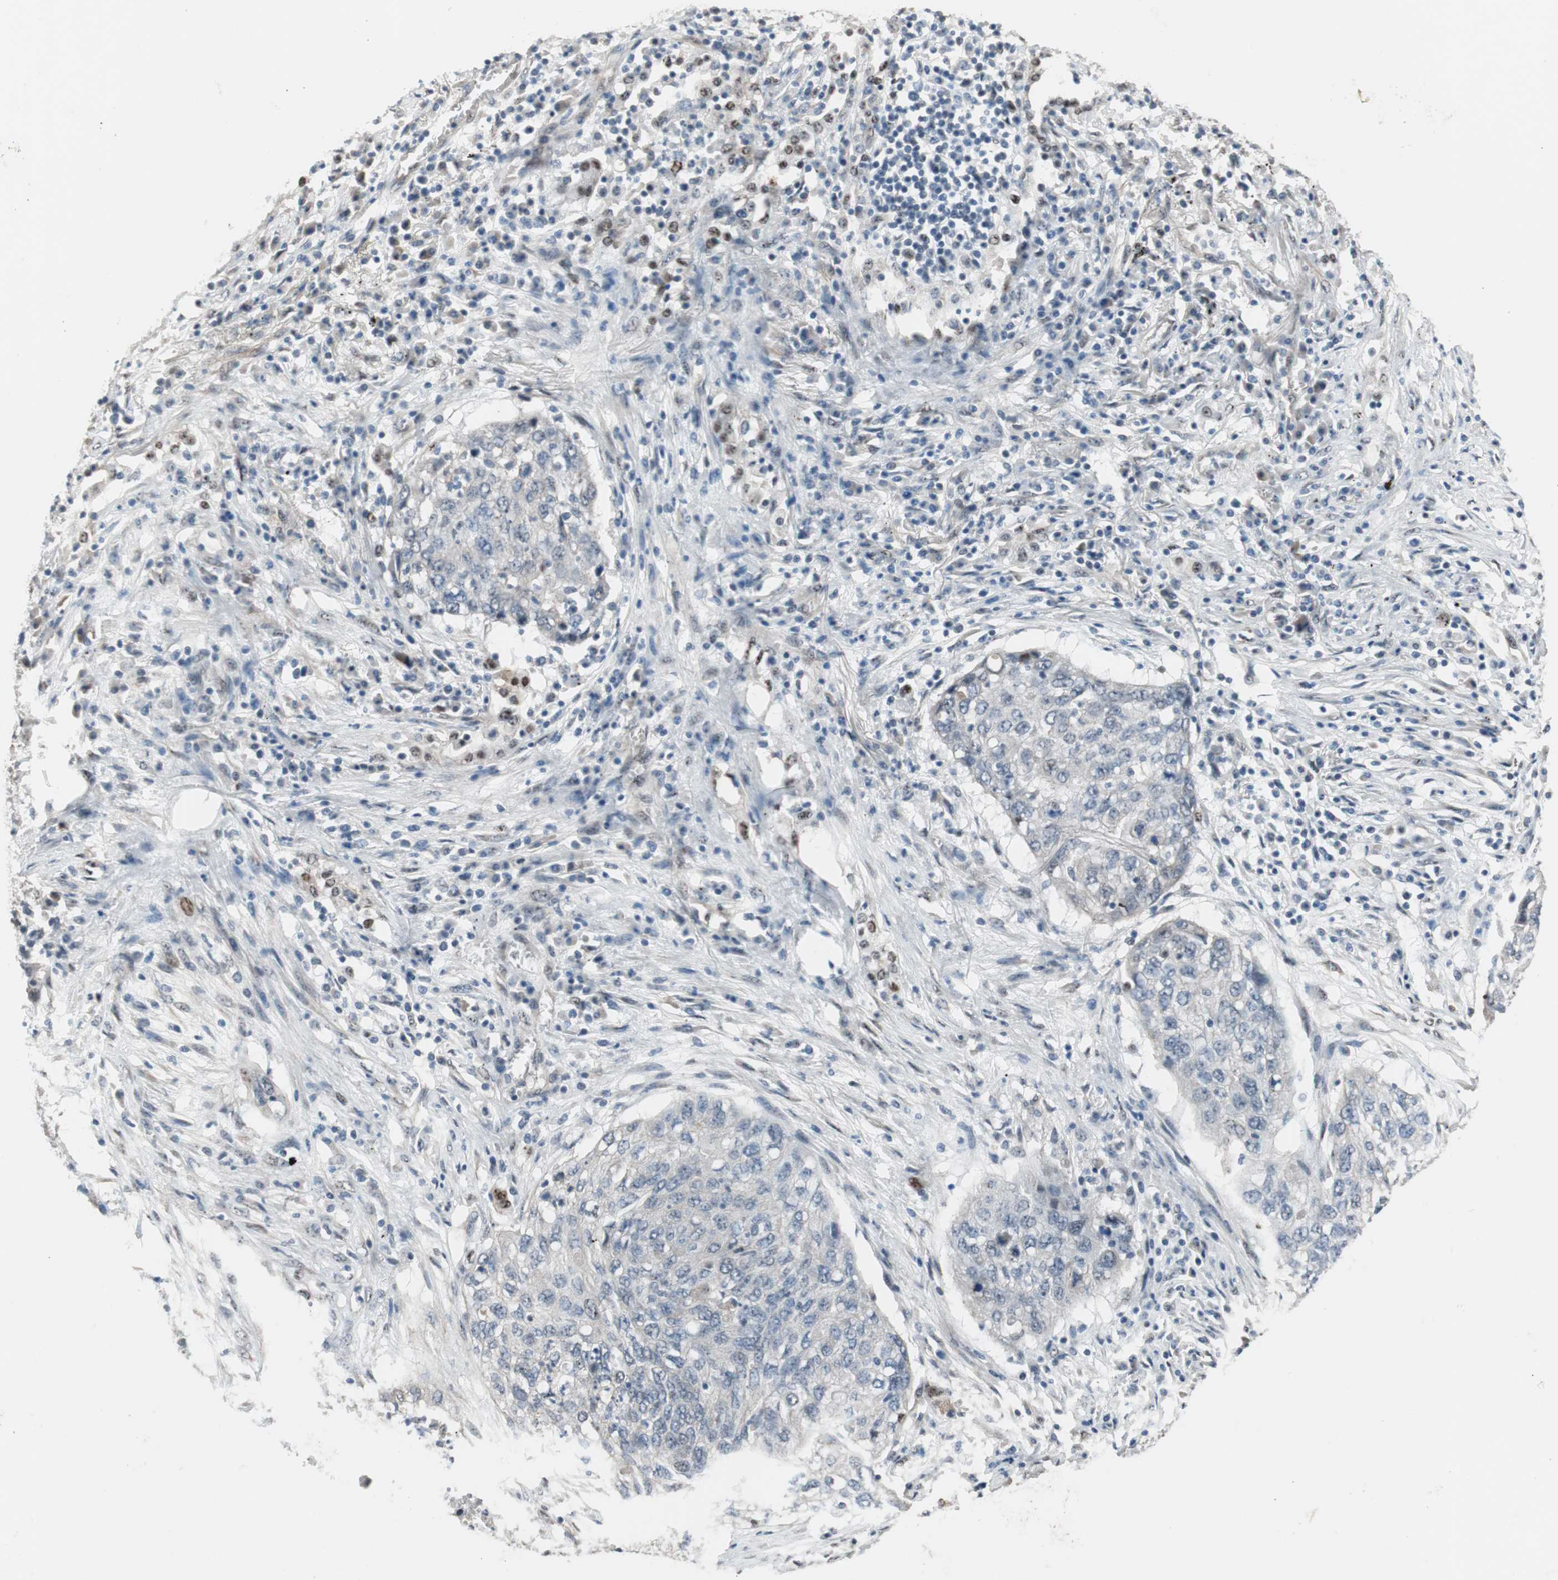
{"staining": {"intensity": "negative", "quantity": "none", "location": "none"}, "tissue": "lung cancer", "cell_type": "Tumor cells", "image_type": "cancer", "snomed": [{"axis": "morphology", "description": "Squamous cell carcinoma, NOS"}, {"axis": "topography", "description": "Lung"}], "caption": "Tumor cells show no significant staining in lung cancer.", "gene": "PML", "patient": {"sex": "female", "age": 63}}